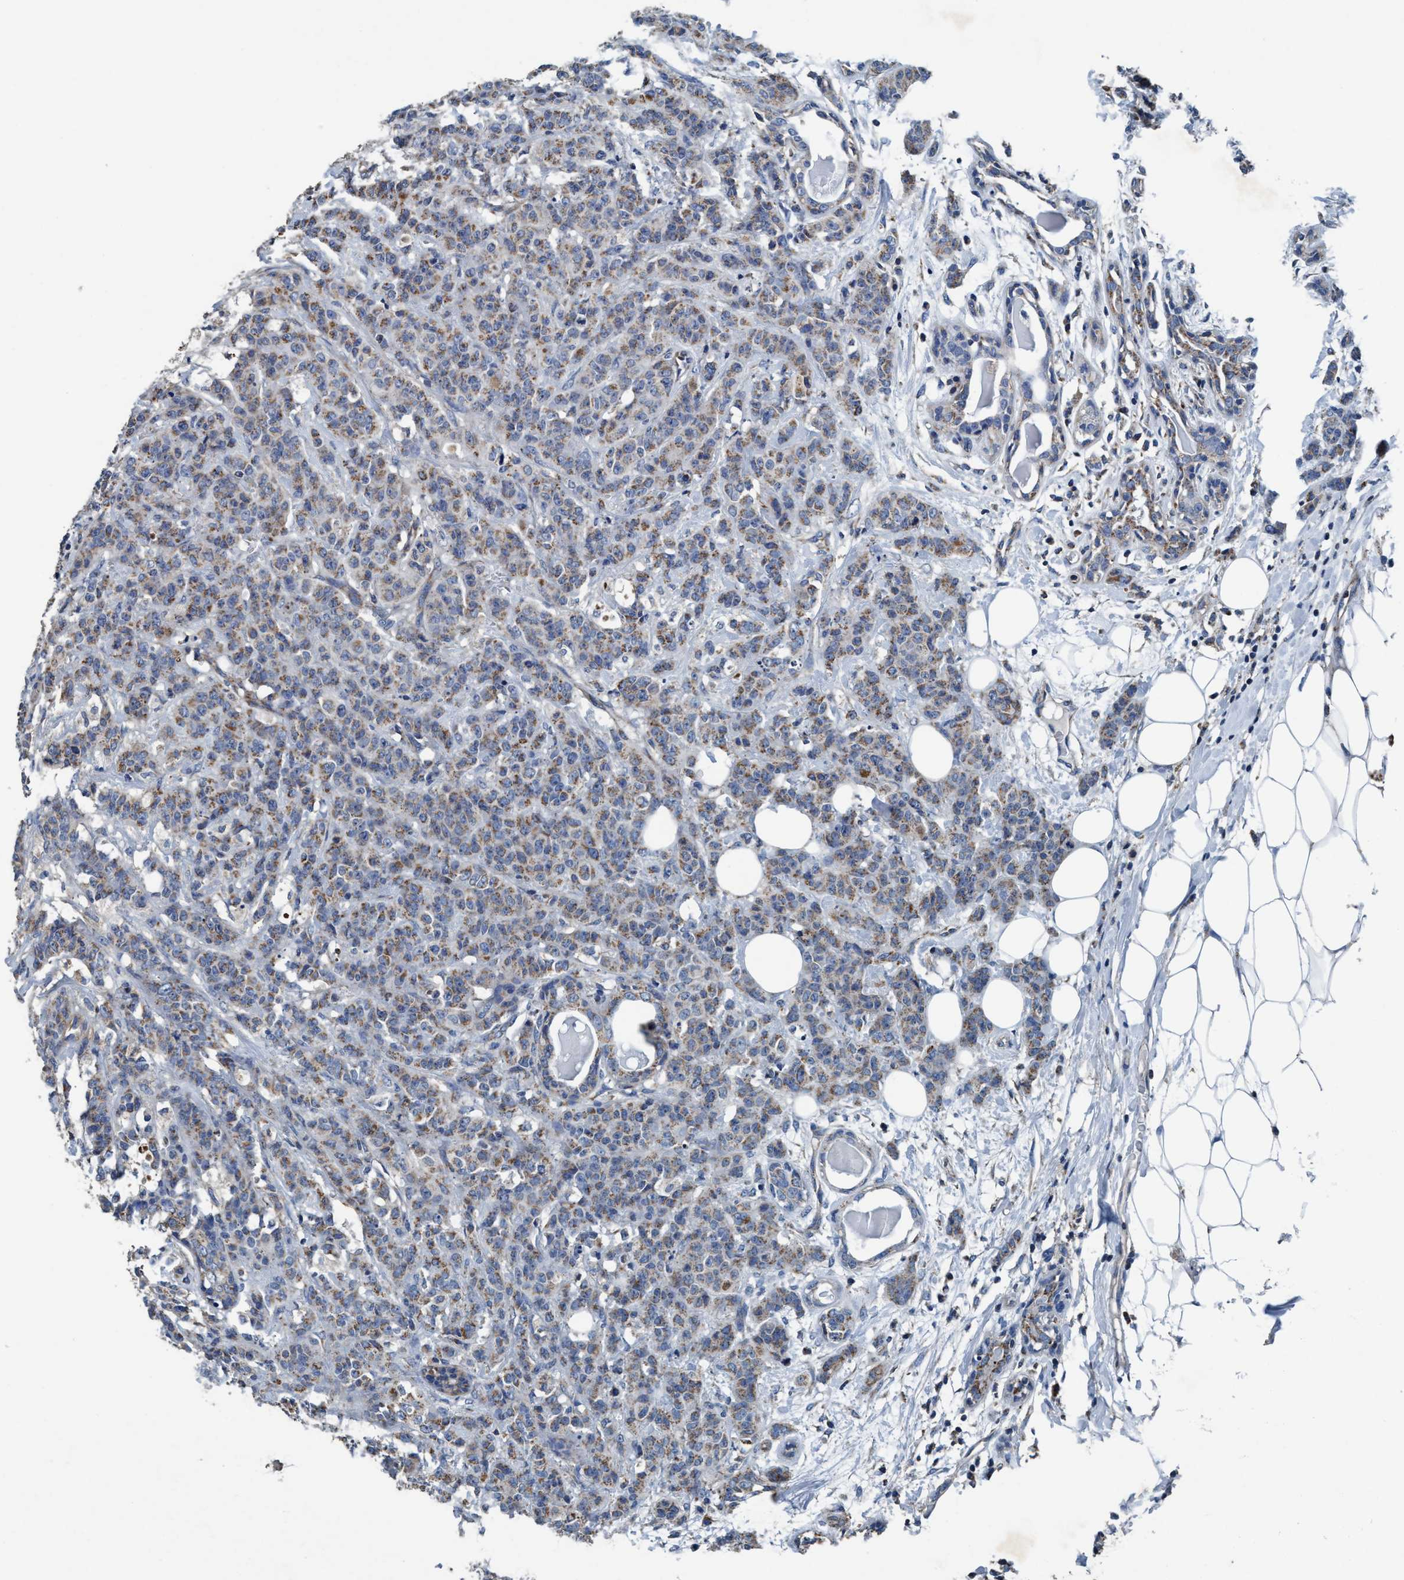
{"staining": {"intensity": "moderate", "quantity": ">75%", "location": "cytoplasmic/membranous"}, "tissue": "breast cancer", "cell_type": "Tumor cells", "image_type": "cancer", "snomed": [{"axis": "morphology", "description": "Normal tissue, NOS"}, {"axis": "morphology", "description": "Duct carcinoma"}, {"axis": "topography", "description": "Breast"}], "caption": "This micrograph reveals intraductal carcinoma (breast) stained with immunohistochemistry to label a protein in brown. The cytoplasmic/membranous of tumor cells show moderate positivity for the protein. Nuclei are counter-stained blue.", "gene": "ANKFN1", "patient": {"sex": "female", "age": 40}}